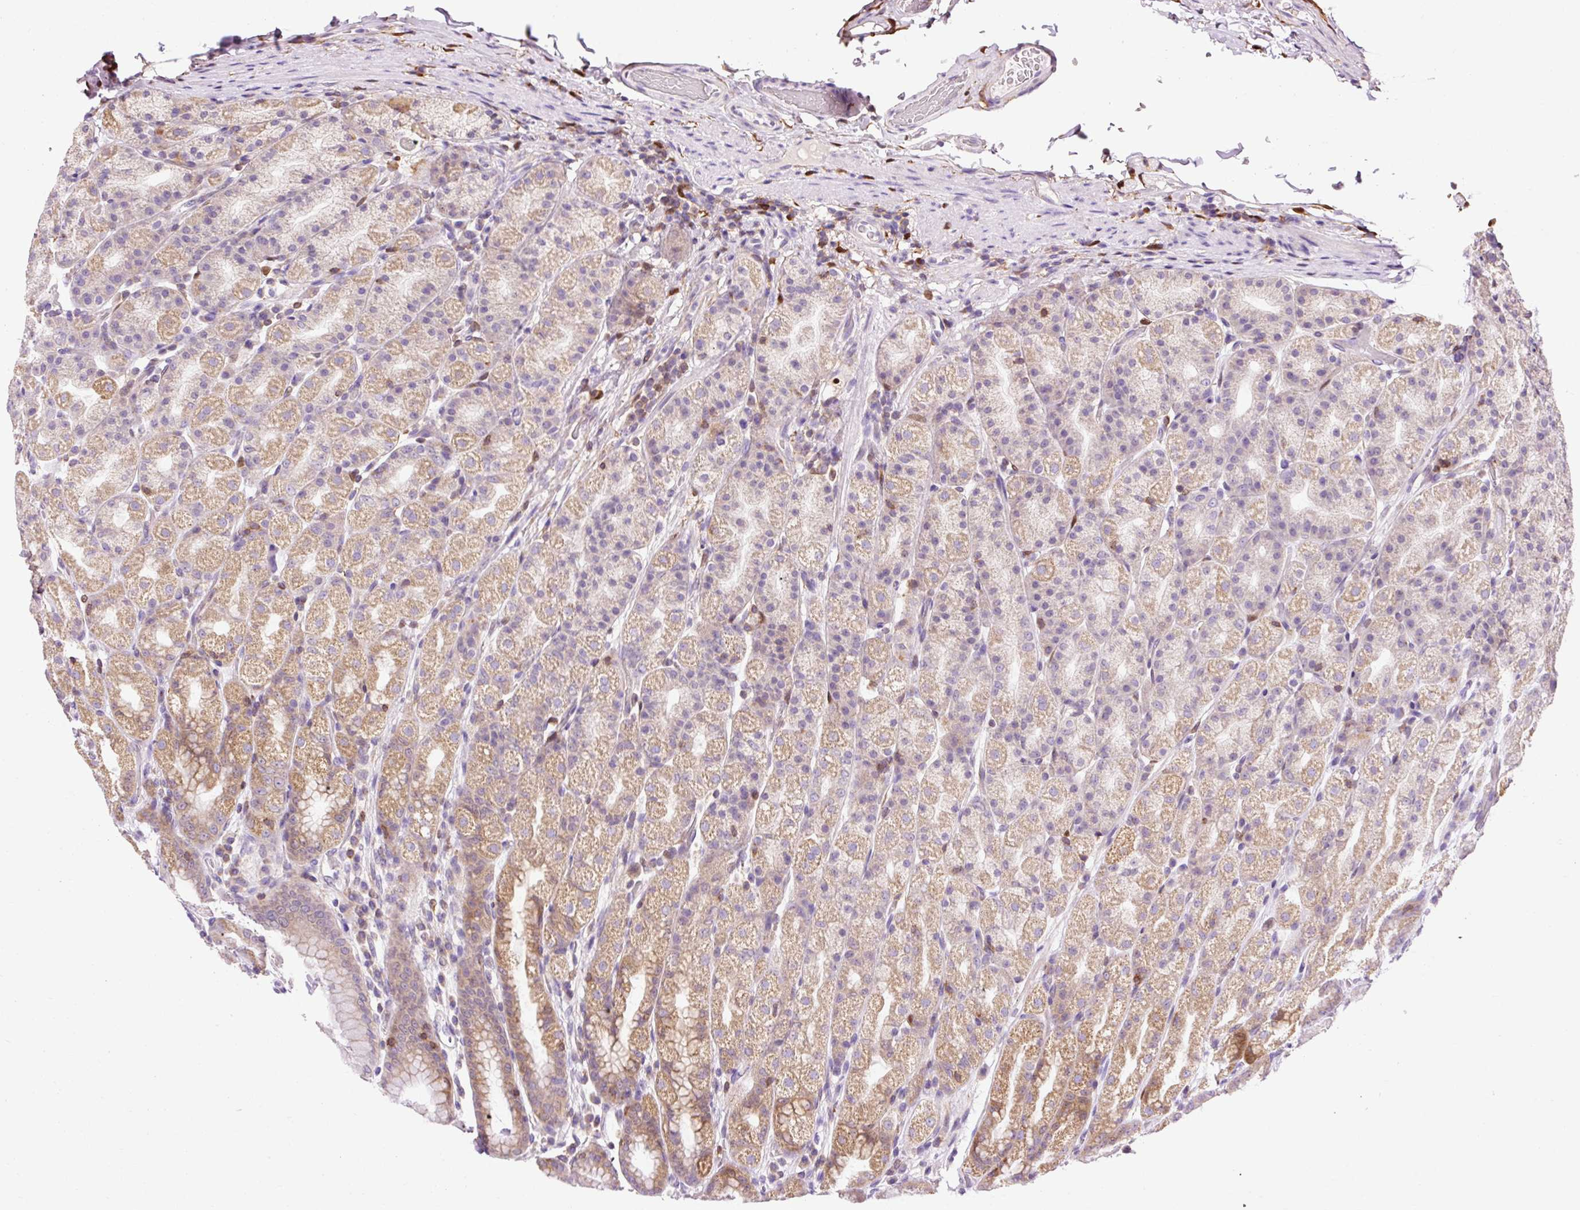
{"staining": {"intensity": "moderate", "quantity": "<25%", "location": "cytoplasmic/membranous"}, "tissue": "stomach", "cell_type": "Glandular cells", "image_type": "normal", "snomed": [{"axis": "morphology", "description": "Normal tissue, NOS"}, {"axis": "topography", "description": "Stomach, upper"}, {"axis": "topography", "description": "Stomach"}], "caption": "High-magnification brightfield microscopy of normal stomach stained with DAB (3,3'-diaminobenzidine) (brown) and counterstained with hematoxylin (blue). glandular cells exhibit moderate cytoplasmic/membranous positivity is identified in about<25% of cells. The staining was performed using DAB (3,3'-diaminobenzidine) to visualize the protein expression in brown, while the nuclei were stained in blue with hematoxylin (Magnification: 20x).", "gene": "CD83", "patient": {"sex": "male", "age": 68}}